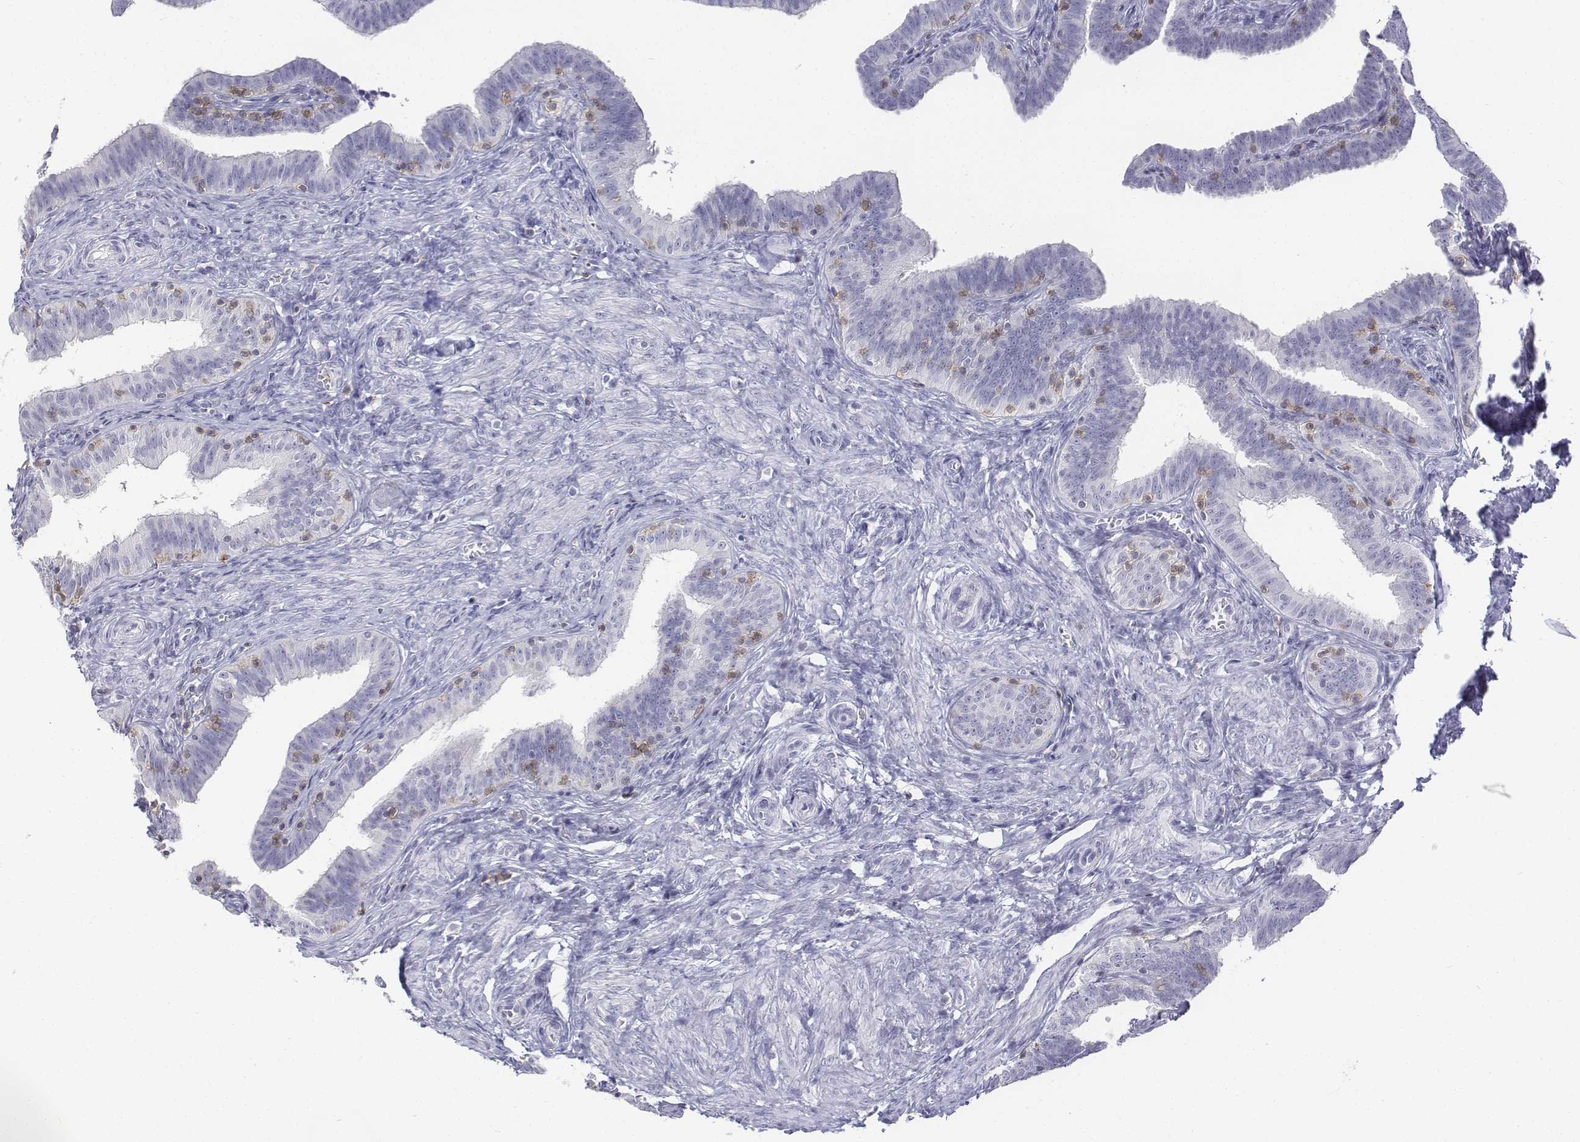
{"staining": {"intensity": "negative", "quantity": "none", "location": "none"}, "tissue": "fallopian tube", "cell_type": "Glandular cells", "image_type": "normal", "snomed": [{"axis": "morphology", "description": "Normal tissue, NOS"}, {"axis": "topography", "description": "Fallopian tube"}], "caption": "A histopathology image of fallopian tube stained for a protein shows no brown staining in glandular cells. (DAB (3,3'-diaminobenzidine) immunohistochemistry (IHC), high magnification).", "gene": "CD3E", "patient": {"sex": "female", "age": 25}}